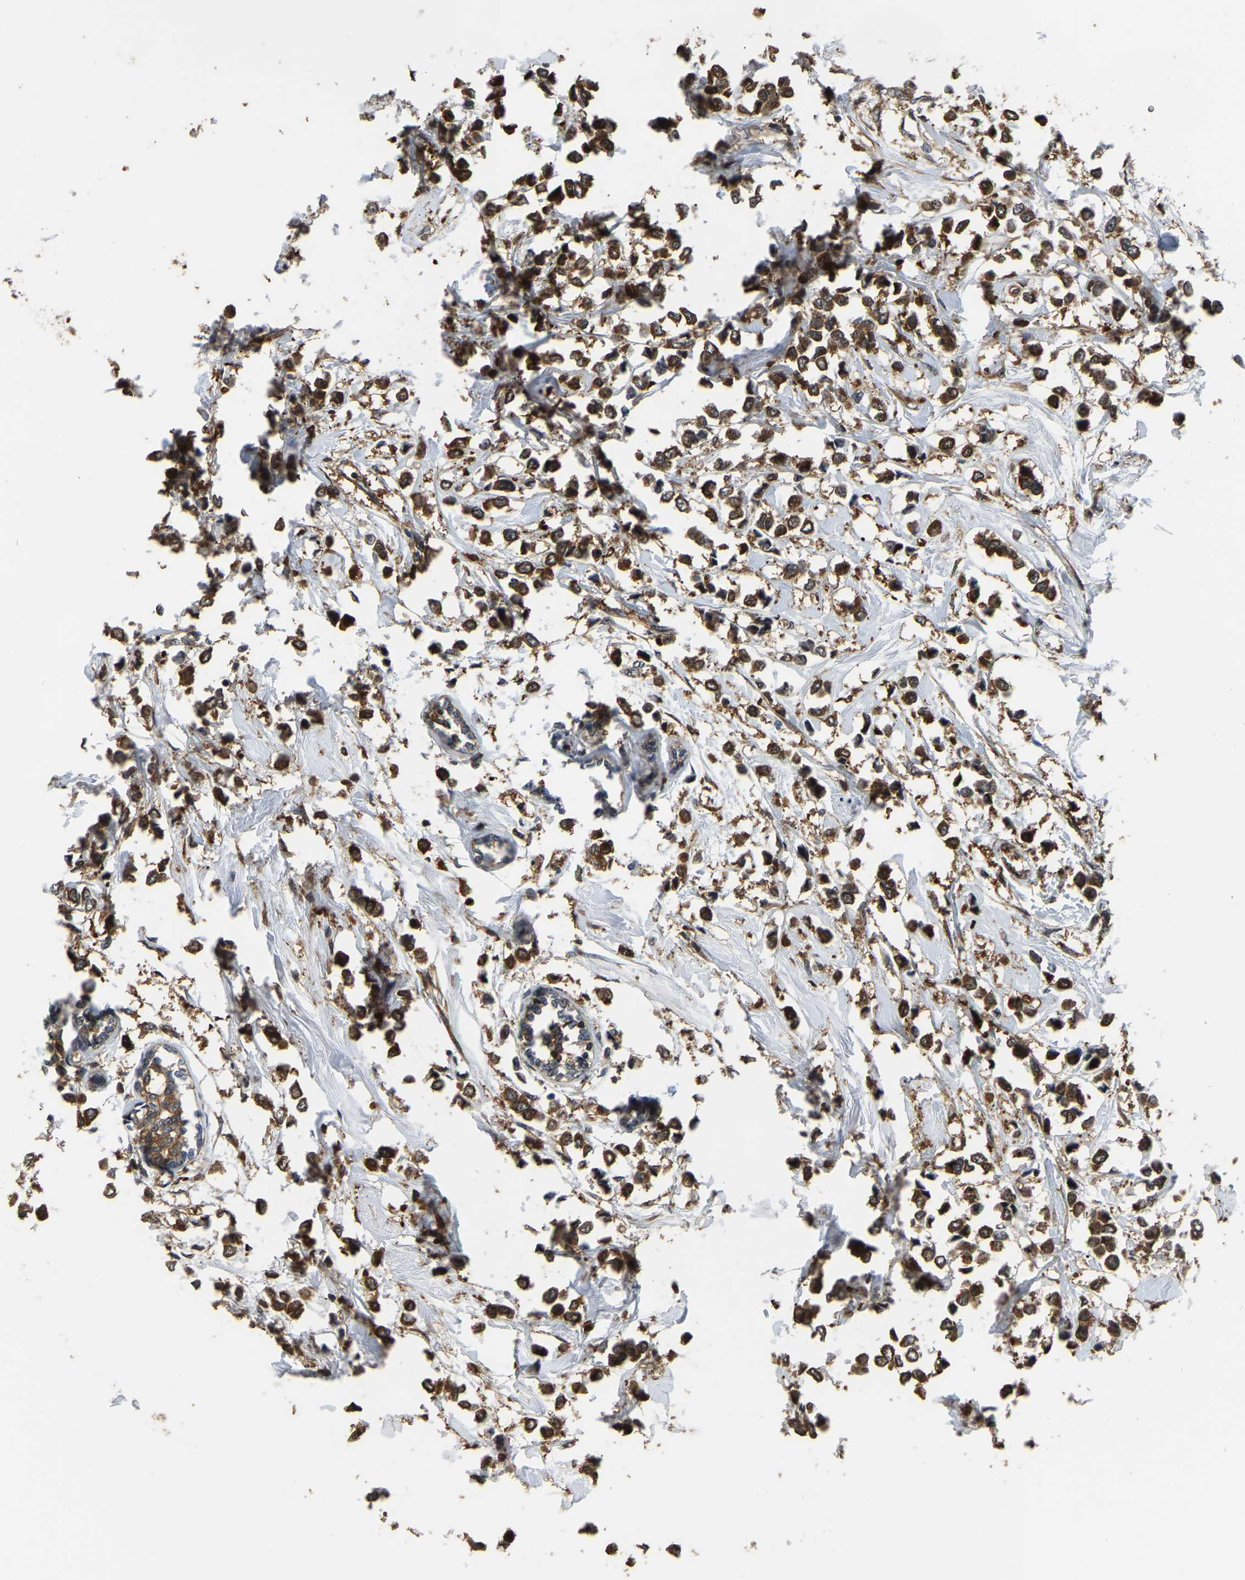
{"staining": {"intensity": "strong", "quantity": ">75%", "location": "cytoplasmic/membranous"}, "tissue": "breast cancer", "cell_type": "Tumor cells", "image_type": "cancer", "snomed": [{"axis": "morphology", "description": "Lobular carcinoma"}, {"axis": "topography", "description": "Breast"}], "caption": "The micrograph shows staining of breast lobular carcinoma, revealing strong cytoplasmic/membranous protein positivity (brown color) within tumor cells.", "gene": "GARS1", "patient": {"sex": "female", "age": 51}}